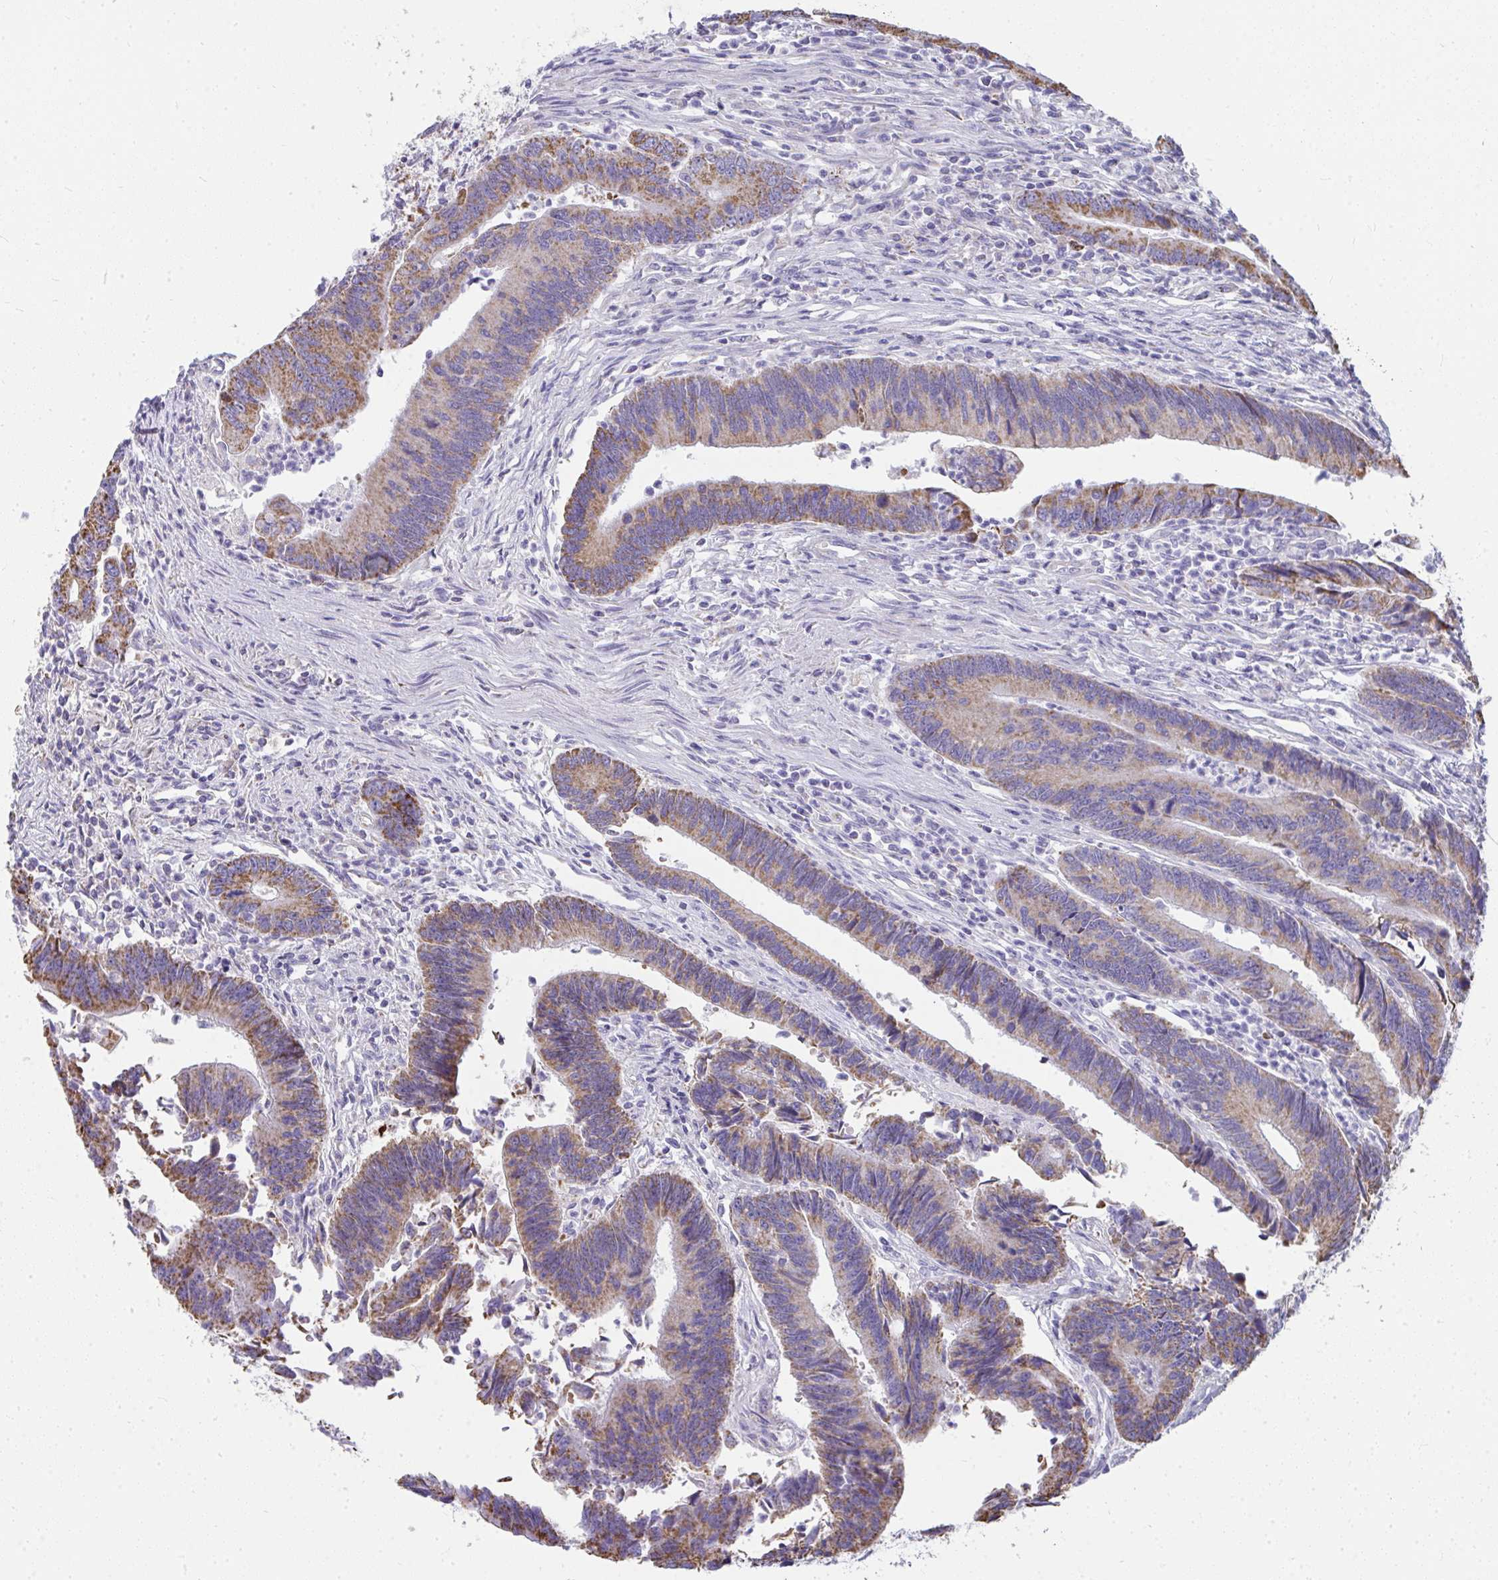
{"staining": {"intensity": "moderate", "quantity": ">75%", "location": "cytoplasmic/membranous"}, "tissue": "colorectal cancer", "cell_type": "Tumor cells", "image_type": "cancer", "snomed": [{"axis": "morphology", "description": "Adenocarcinoma, NOS"}, {"axis": "topography", "description": "Colon"}], "caption": "A micrograph of colorectal cancer (adenocarcinoma) stained for a protein displays moderate cytoplasmic/membranous brown staining in tumor cells.", "gene": "SLC6A1", "patient": {"sex": "female", "age": 67}}